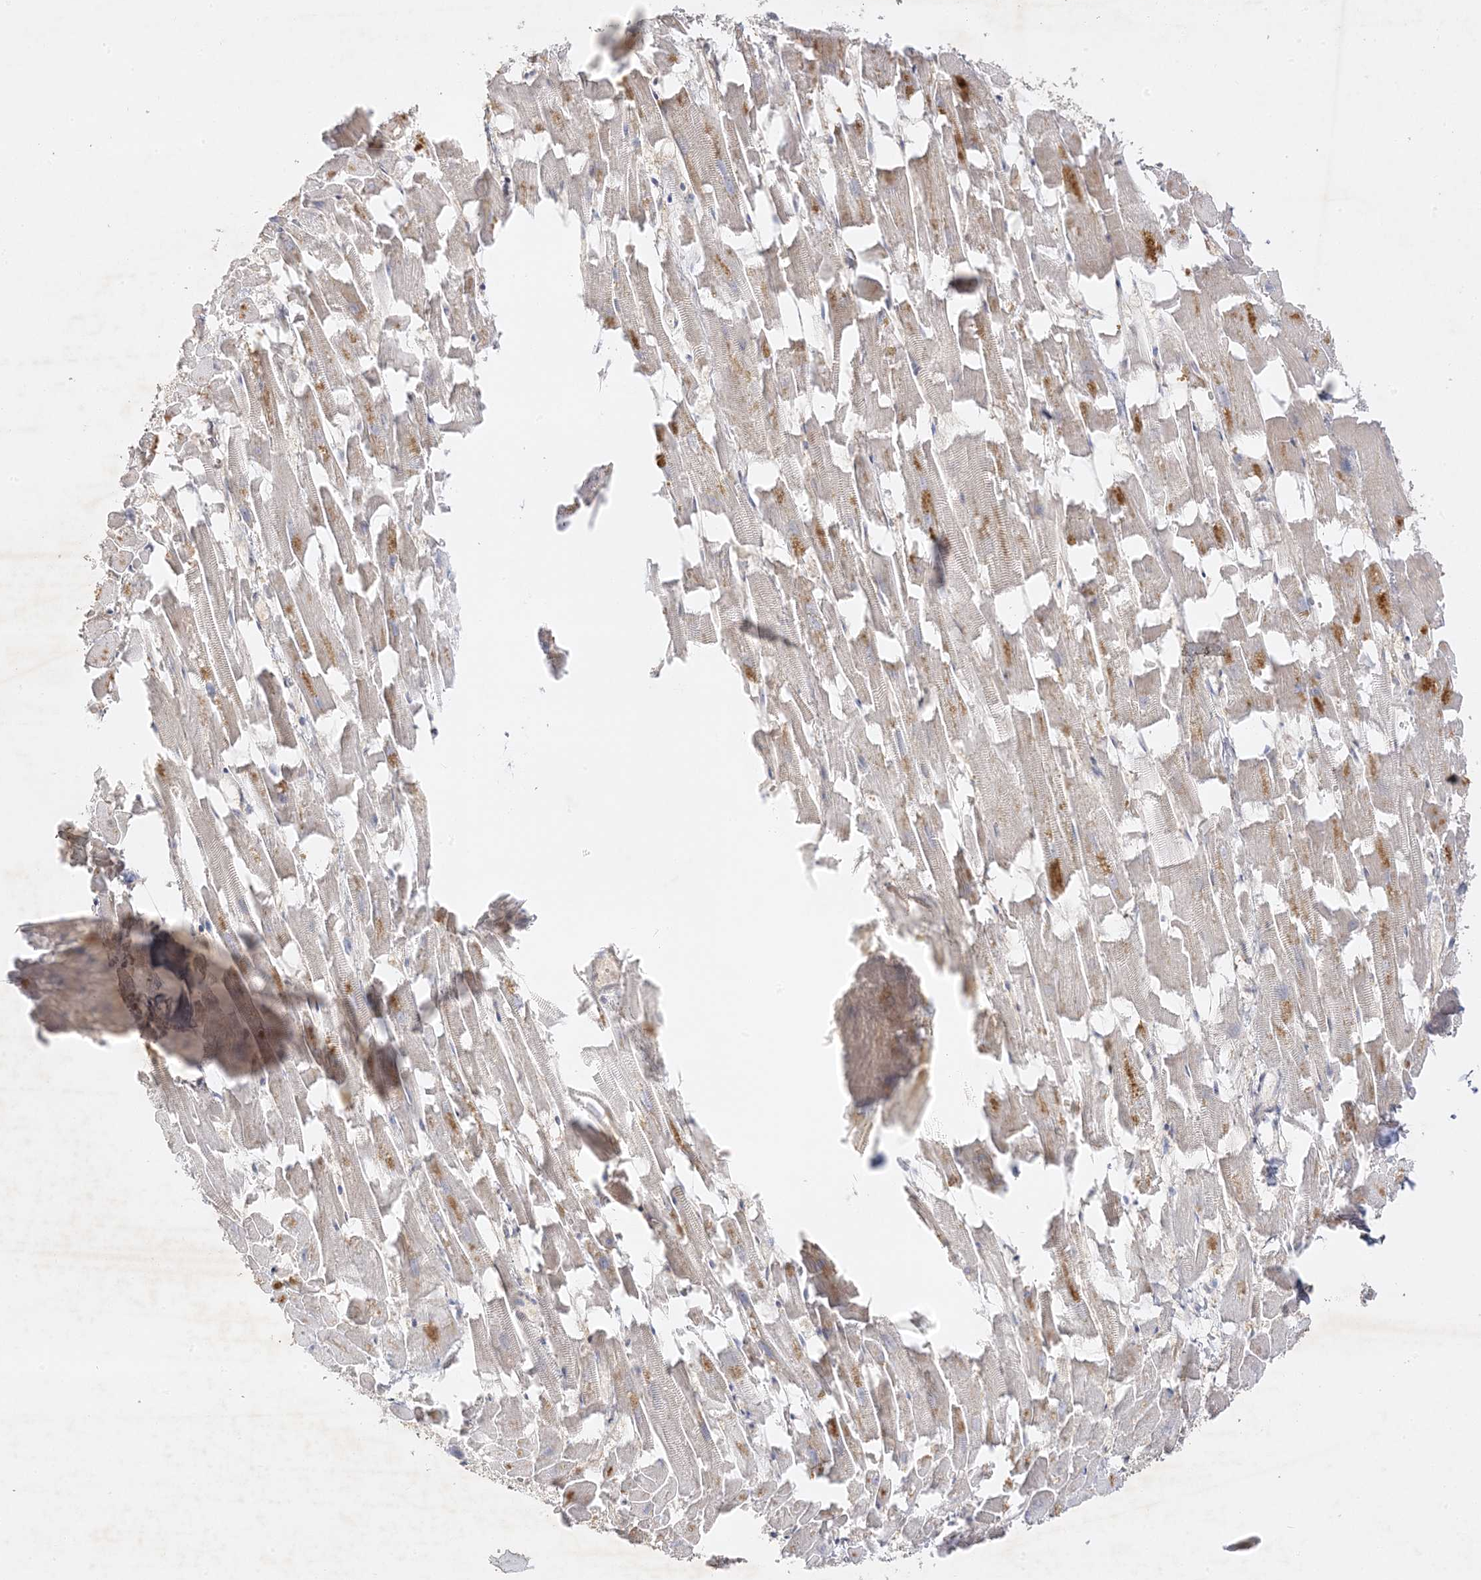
{"staining": {"intensity": "negative", "quantity": "none", "location": "none"}, "tissue": "heart muscle", "cell_type": "Cardiomyocytes", "image_type": "normal", "snomed": [{"axis": "morphology", "description": "Normal tissue, NOS"}, {"axis": "topography", "description": "Heart"}], "caption": "The micrograph exhibits no staining of cardiomyocytes in normal heart muscle.", "gene": "C2CD2", "patient": {"sex": "female", "age": 64}}